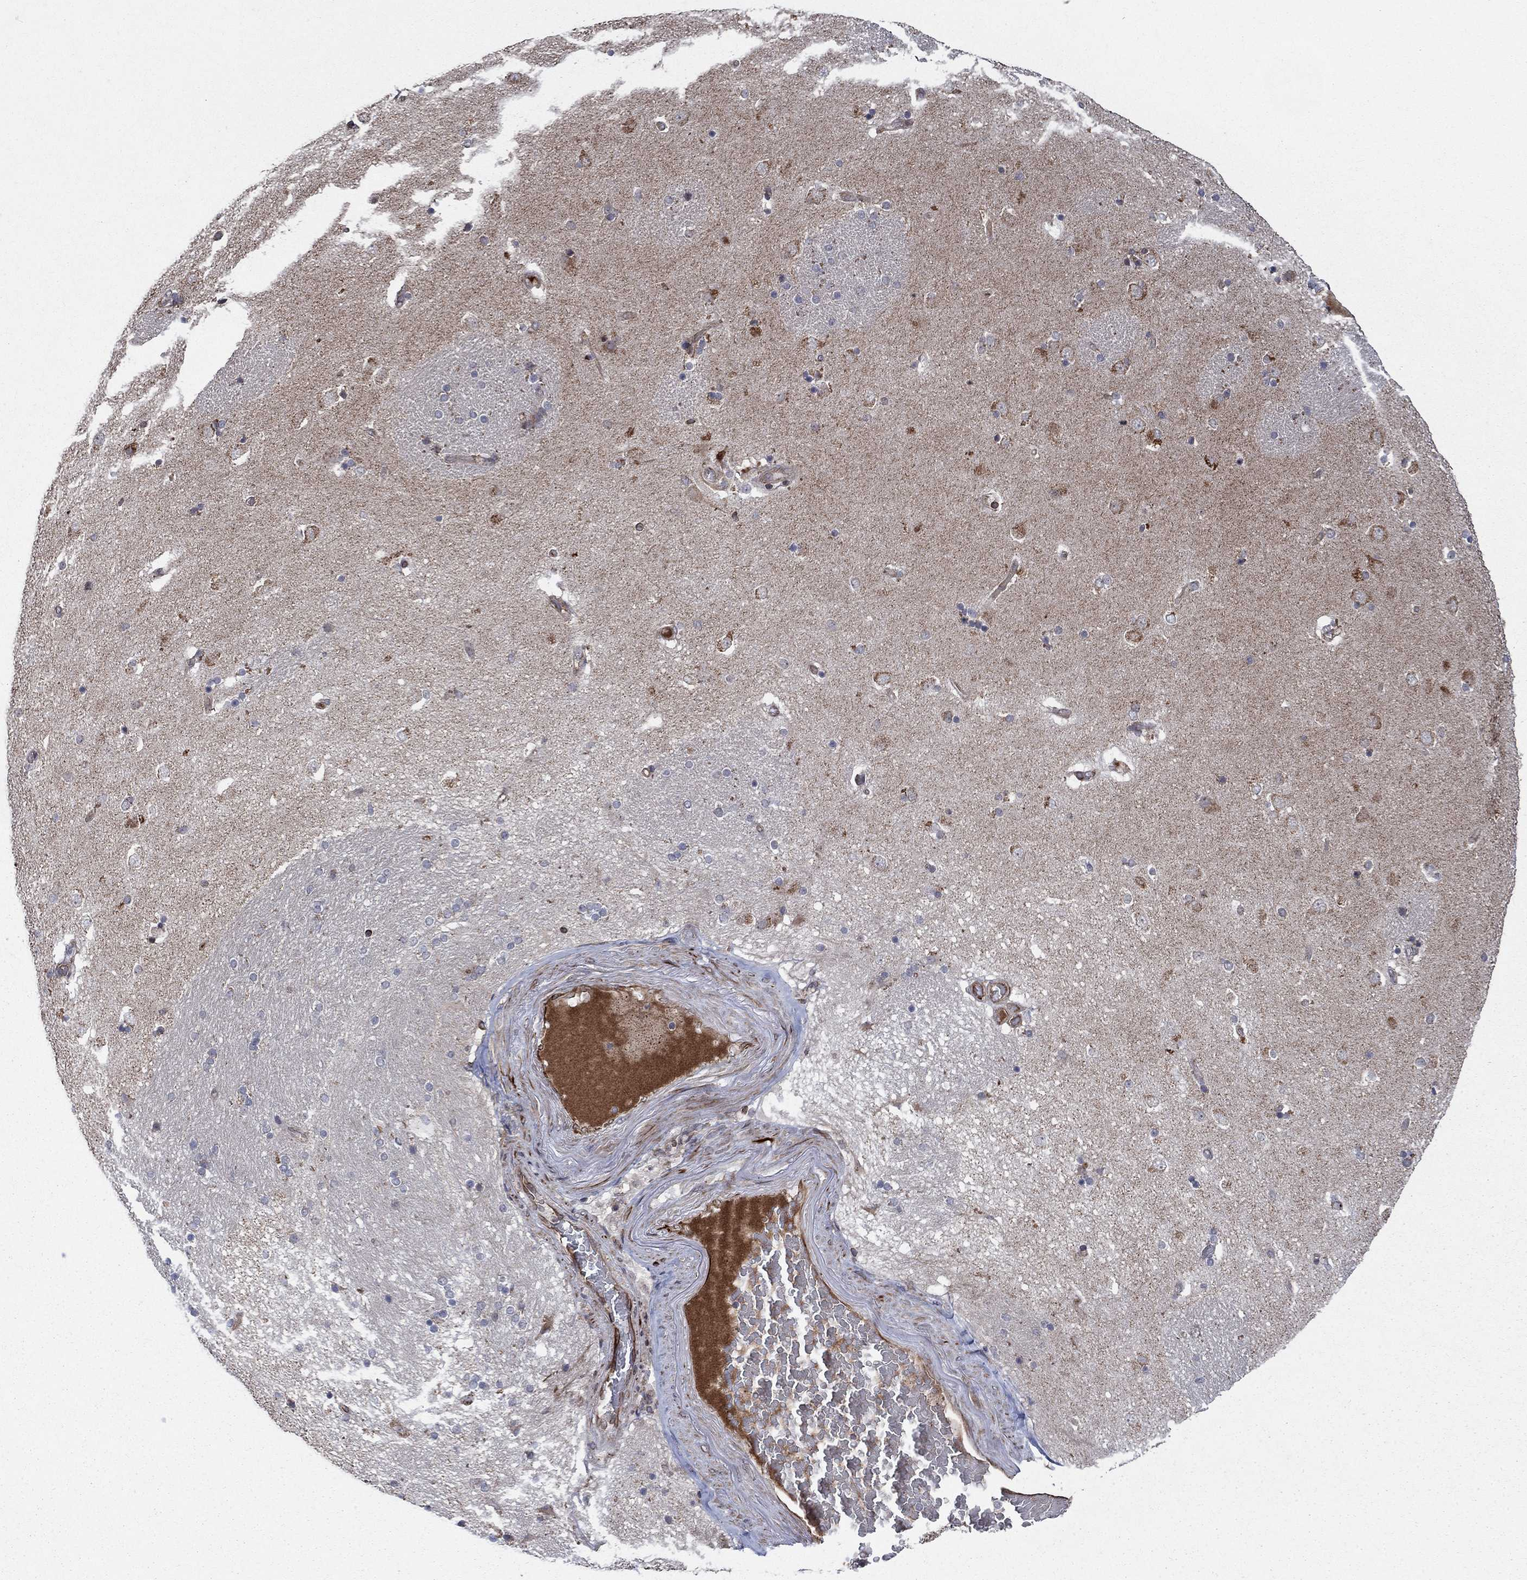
{"staining": {"intensity": "strong", "quantity": "25%-75%", "location": "cytoplasmic/membranous"}, "tissue": "caudate", "cell_type": "Glial cells", "image_type": "normal", "snomed": [{"axis": "morphology", "description": "Normal tissue, NOS"}, {"axis": "topography", "description": "Lateral ventricle wall"}], "caption": "Immunohistochemistry image of unremarkable caudate: human caudate stained using IHC shows high levels of strong protein expression localized specifically in the cytoplasmic/membranous of glial cells, appearing as a cytoplasmic/membranous brown color.", "gene": "NDUFC1", "patient": {"sex": "male", "age": 51}}